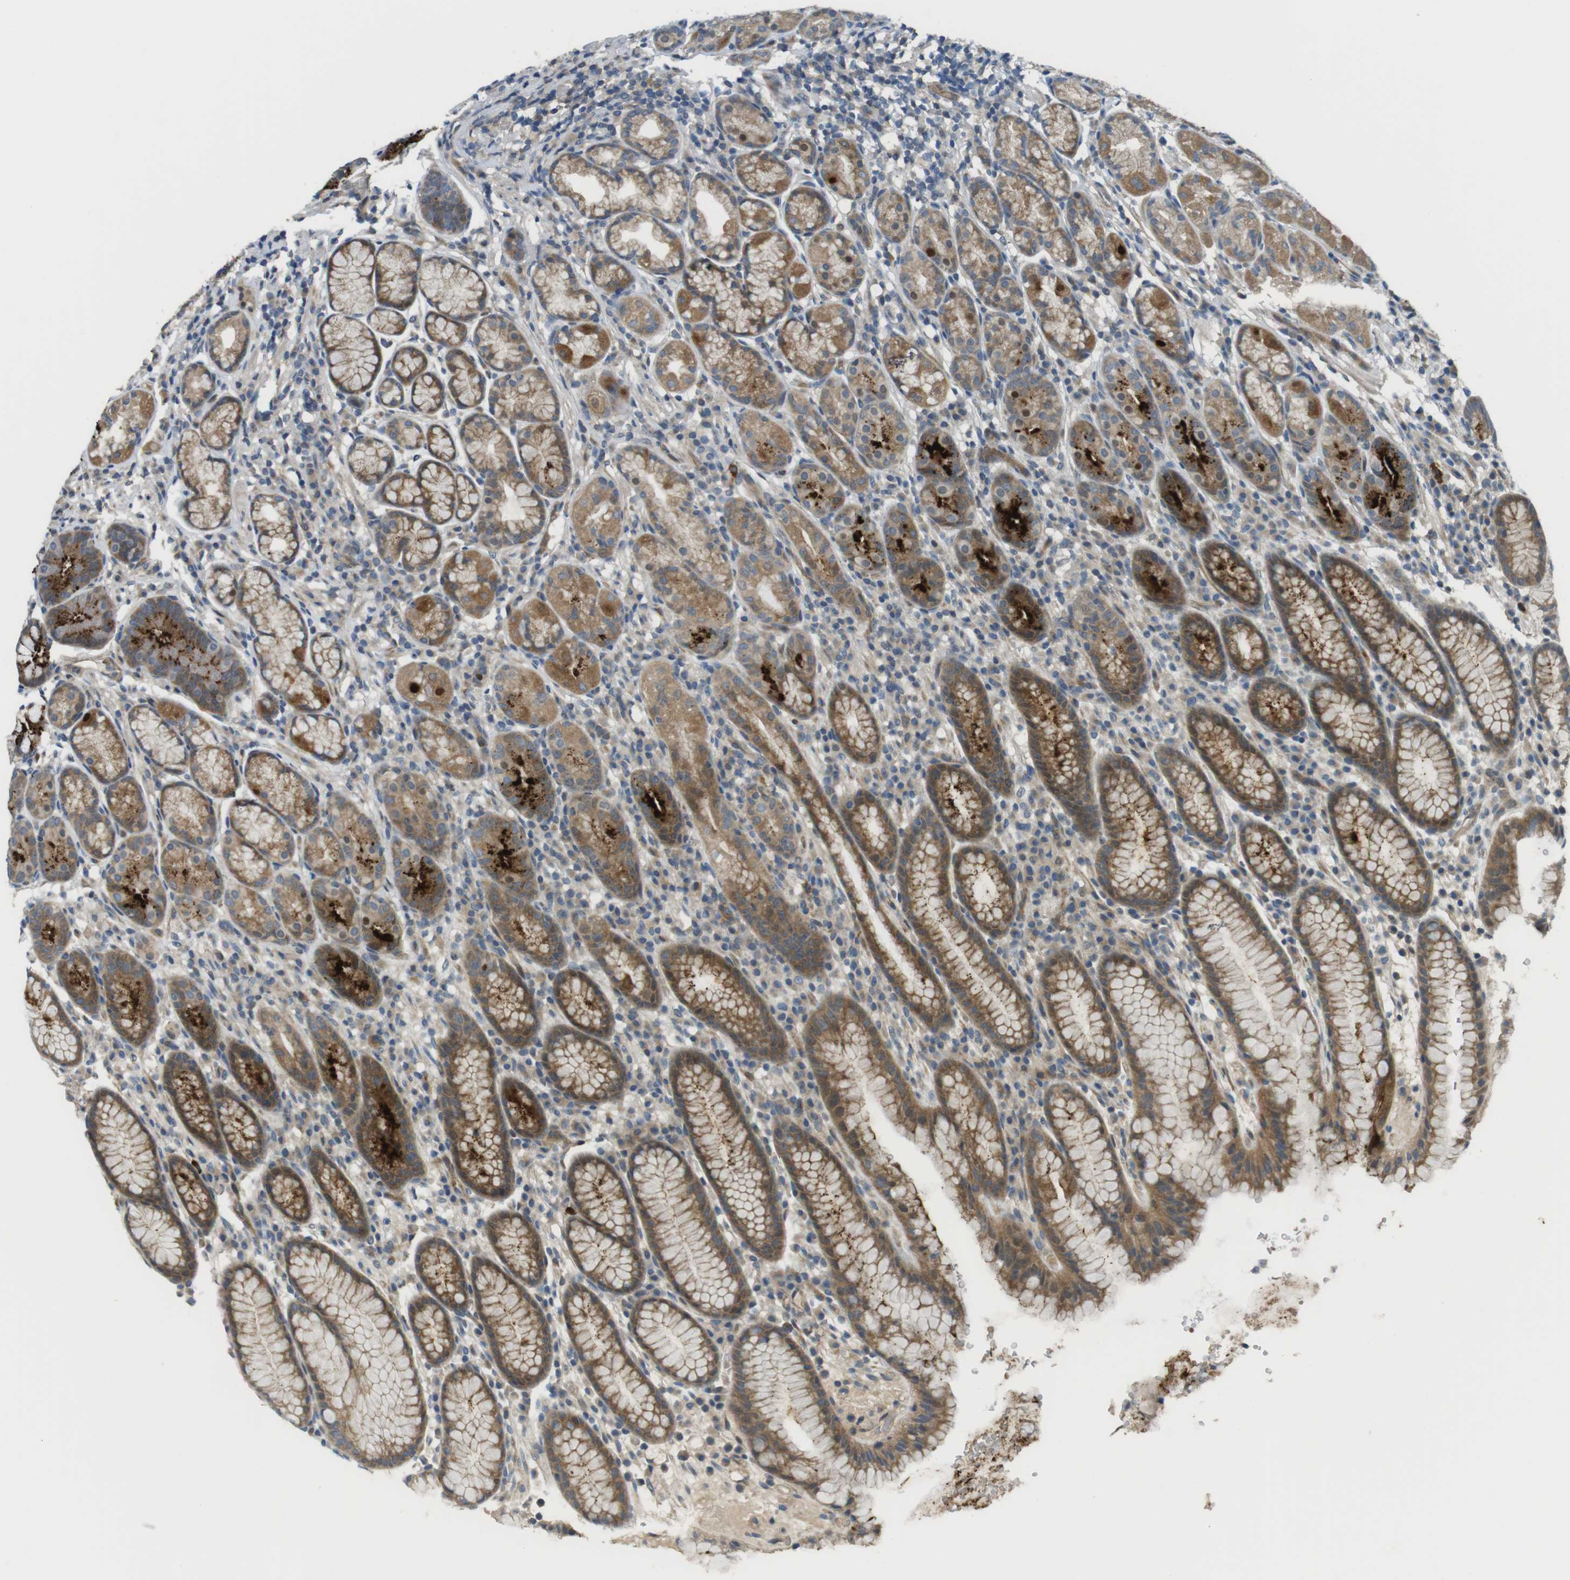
{"staining": {"intensity": "moderate", "quantity": ">75%", "location": "cytoplasmic/membranous"}, "tissue": "stomach", "cell_type": "Glandular cells", "image_type": "normal", "snomed": [{"axis": "morphology", "description": "Normal tissue, NOS"}, {"axis": "topography", "description": "Stomach, lower"}], "caption": "Protein positivity by IHC displays moderate cytoplasmic/membranous staining in approximately >75% of glandular cells in unremarkable stomach. The staining was performed using DAB (3,3'-diaminobenzidine), with brown indicating positive protein expression. Nuclei are stained blue with hematoxylin.", "gene": "ABHD15", "patient": {"sex": "male", "age": 52}}